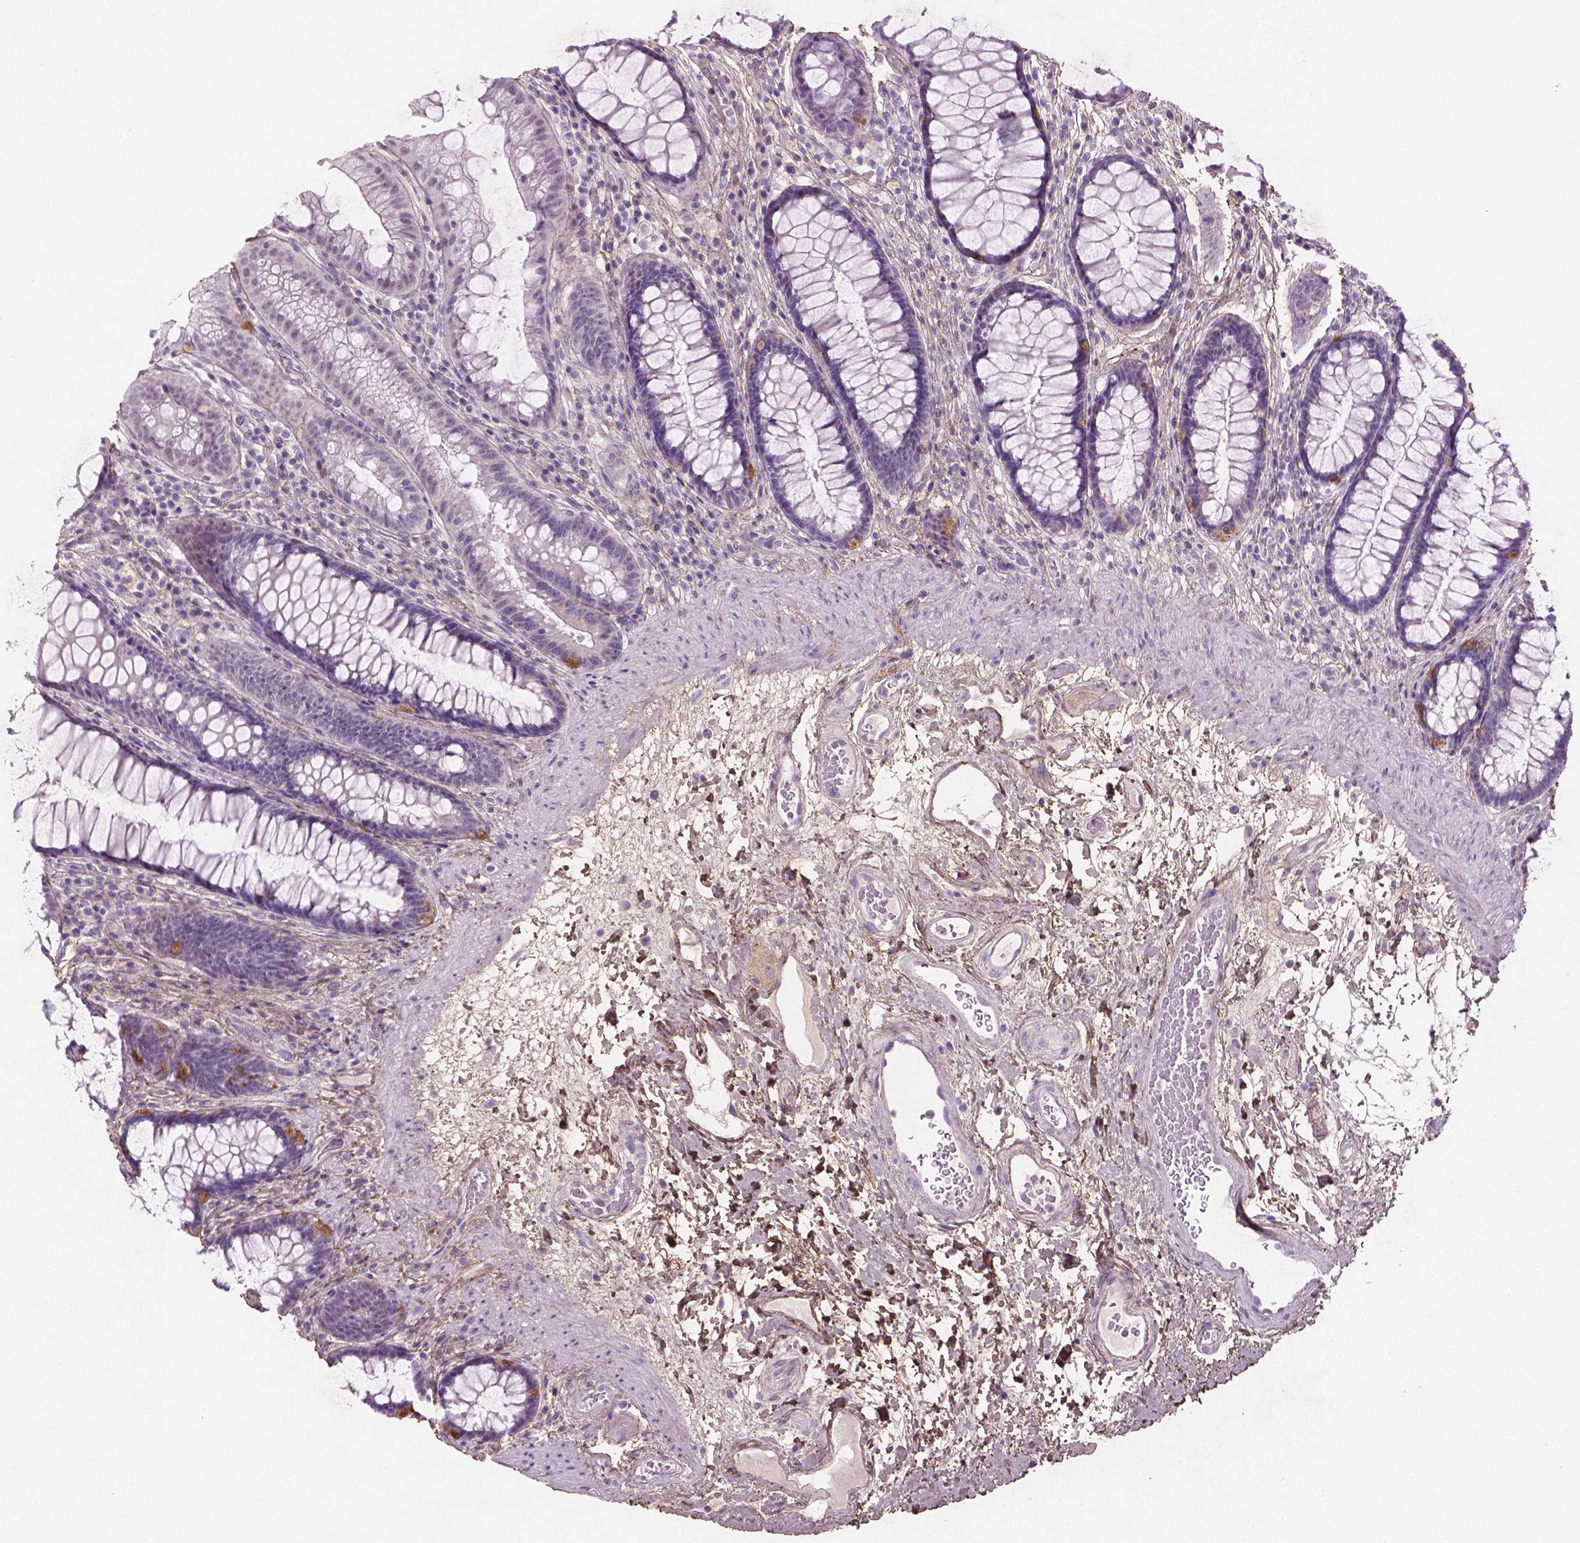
{"staining": {"intensity": "negative", "quantity": "none", "location": "none"}, "tissue": "rectum", "cell_type": "Glandular cells", "image_type": "normal", "snomed": [{"axis": "morphology", "description": "Normal tissue, NOS"}, {"axis": "topography", "description": "Rectum"}], "caption": "Protein analysis of normal rectum shows no significant expression in glandular cells.", "gene": "DLG2", "patient": {"sex": "male", "age": 72}}